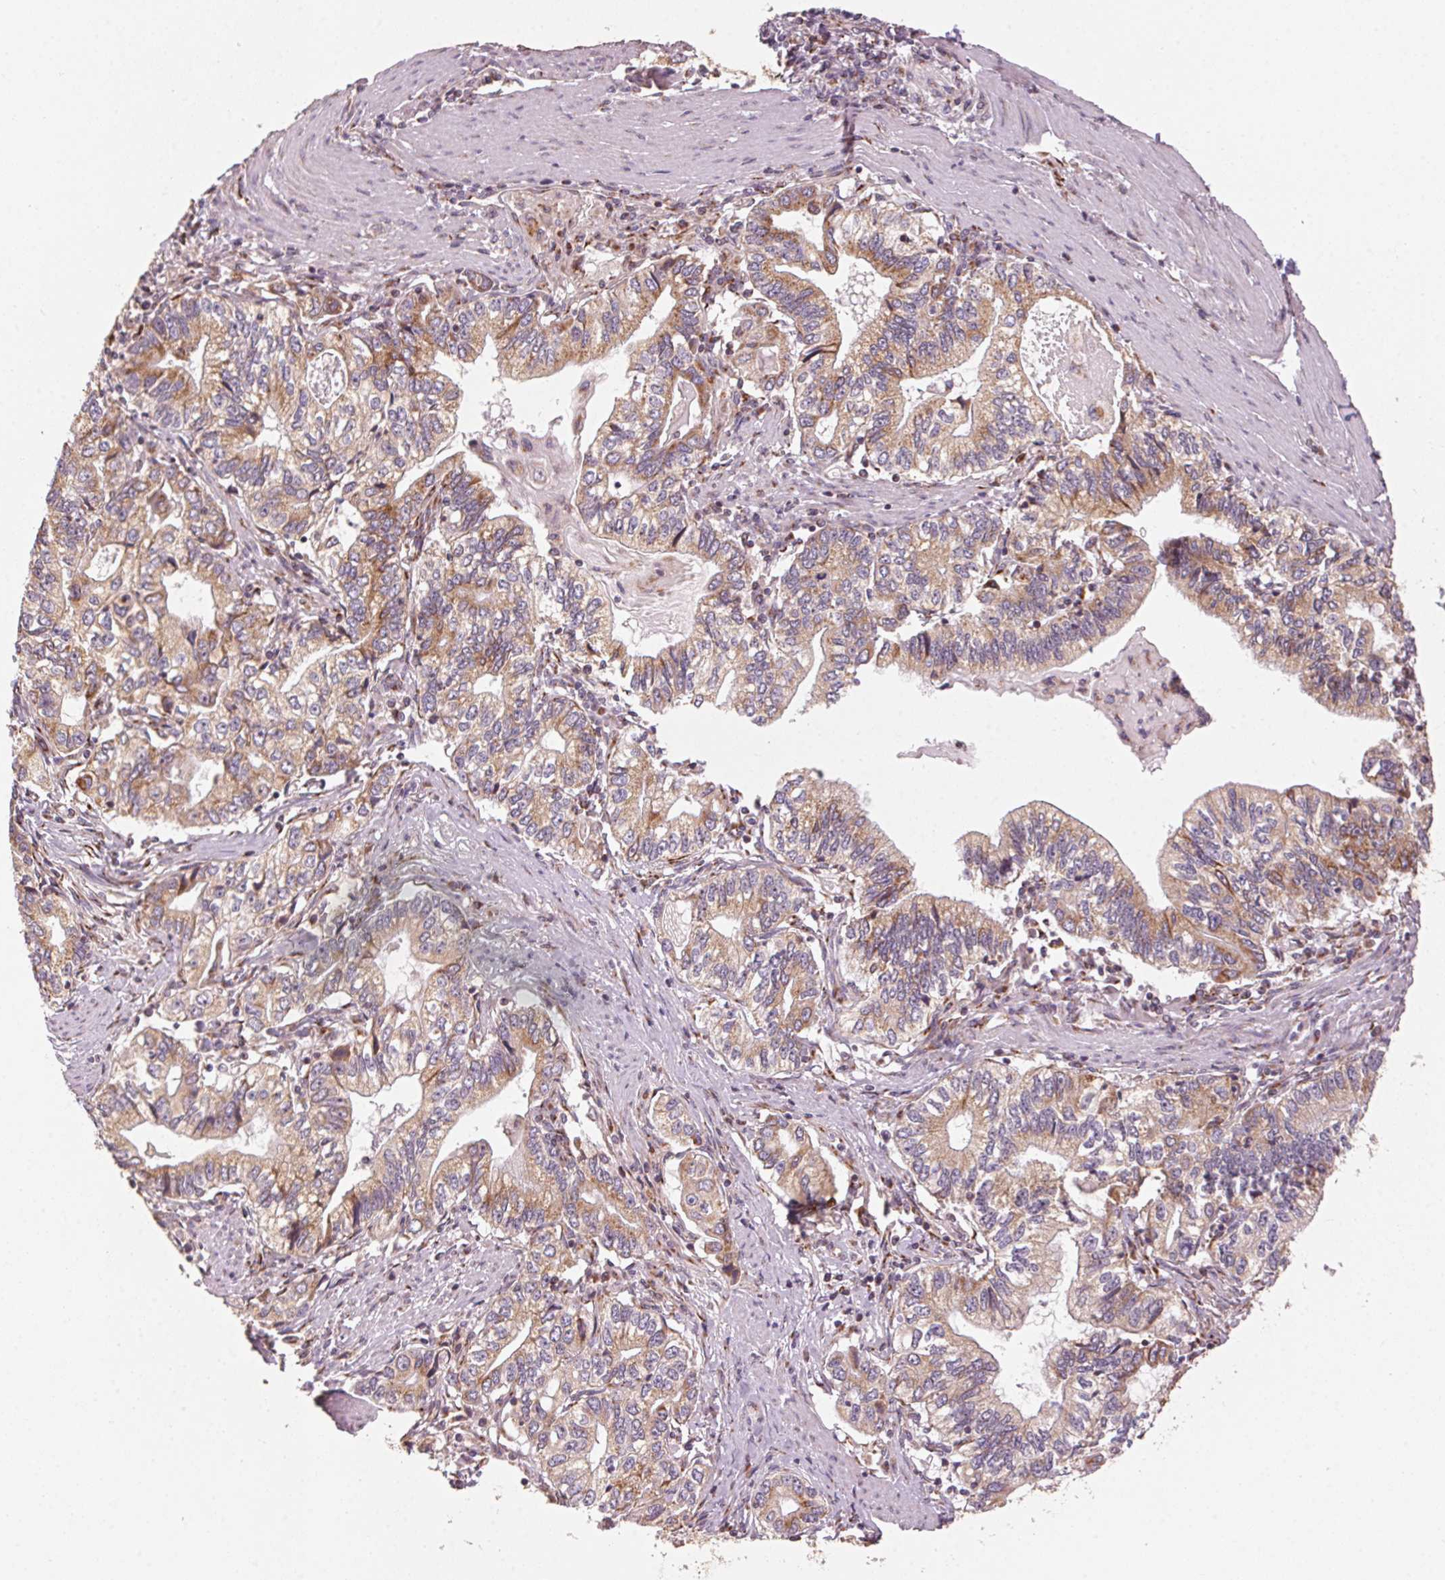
{"staining": {"intensity": "moderate", "quantity": ">75%", "location": "cytoplasmic/membranous"}, "tissue": "stomach cancer", "cell_type": "Tumor cells", "image_type": "cancer", "snomed": [{"axis": "morphology", "description": "Adenocarcinoma, NOS"}, {"axis": "topography", "description": "Stomach, lower"}], "caption": "Brown immunohistochemical staining in human stomach adenocarcinoma shows moderate cytoplasmic/membranous positivity in about >75% of tumor cells.", "gene": "TOMM70", "patient": {"sex": "female", "age": 72}}